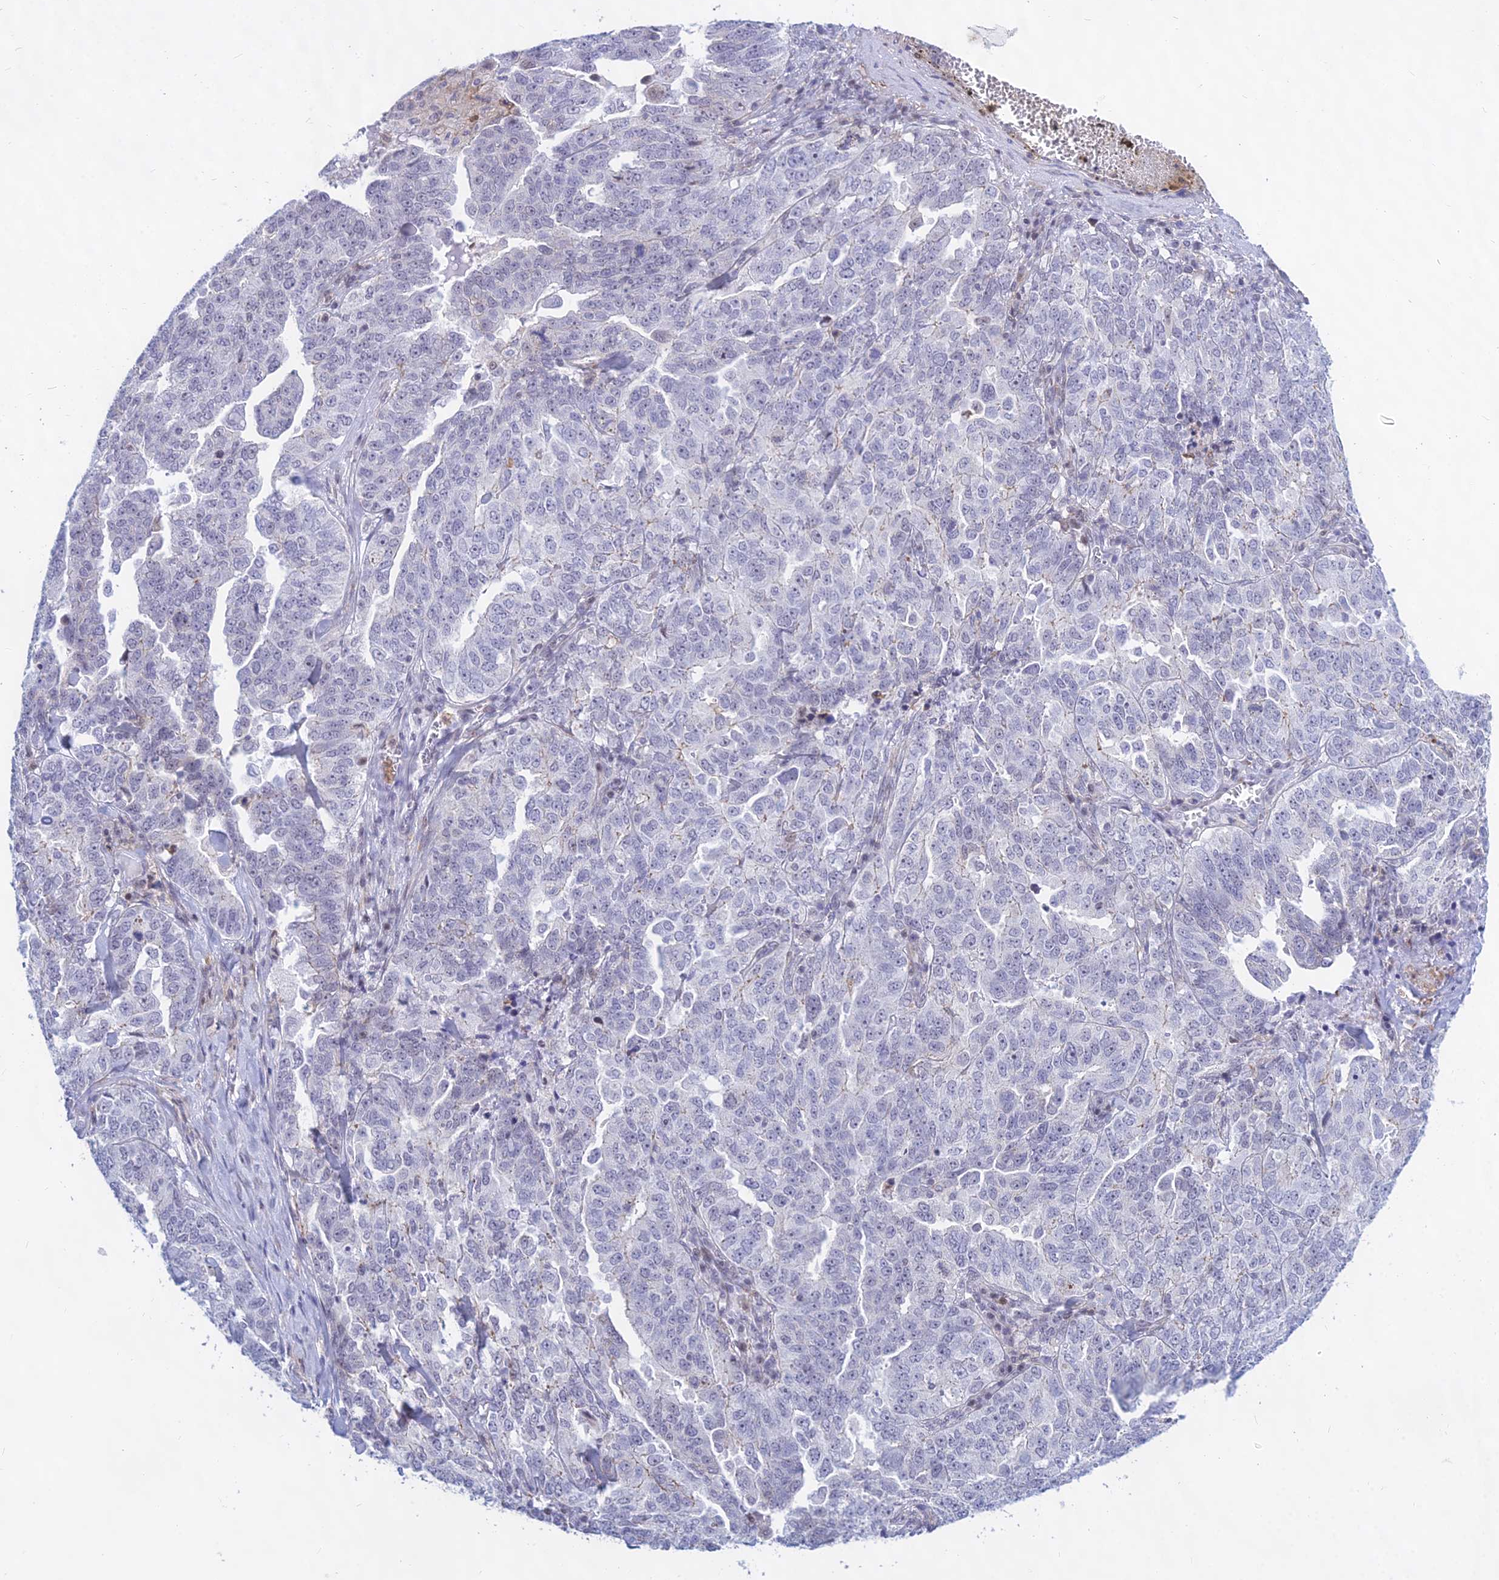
{"staining": {"intensity": "negative", "quantity": "none", "location": "none"}, "tissue": "ovarian cancer", "cell_type": "Tumor cells", "image_type": "cancer", "snomed": [{"axis": "morphology", "description": "Carcinoma, endometroid"}, {"axis": "topography", "description": "Ovary"}], "caption": "An immunohistochemistry histopathology image of ovarian endometroid carcinoma is shown. There is no staining in tumor cells of ovarian endometroid carcinoma.", "gene": "KRR1", "patient": {"sex": "female", "age": 62}}